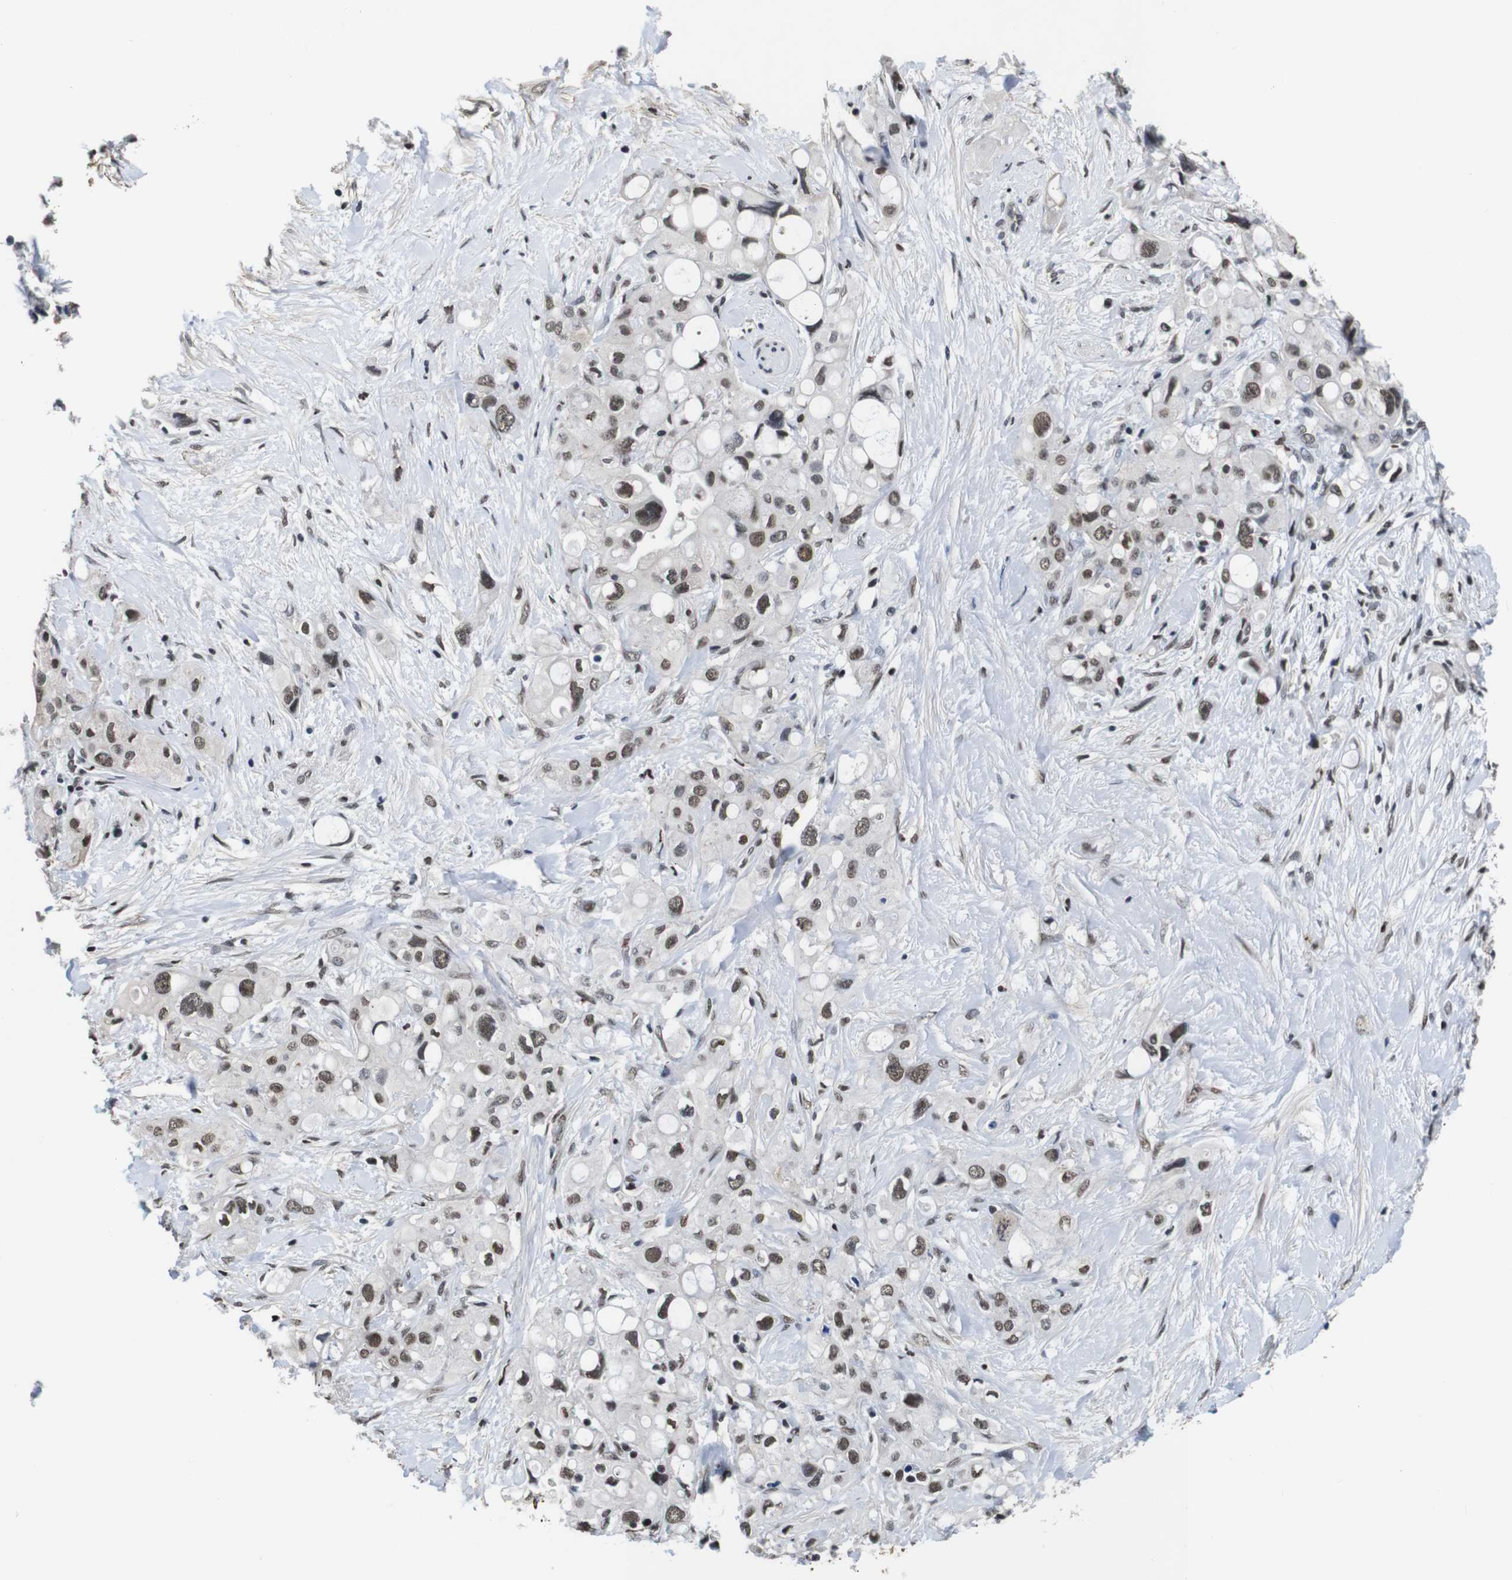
{"staining": {"intensity": "moderate", "quantity": ">75%", "location": "nuclear"}, "tissue": "pancreatic cancer", "cell_type": "Tumor cells", "image_type": "cancer", "snomed": [{"axis": "morphology", "description": "Adenocarcinoma, NOS"}, {"axis": "topography", "description": "Pancreas"}], "caption": "Immunohistochemical staining of pancreatic cancer (adenocarcinoma) displays moderate nuclear protein positivity in about >75% of tumor cells.", "gene": "ILDR2", "patient": {"sex": "female", "age": 56}}